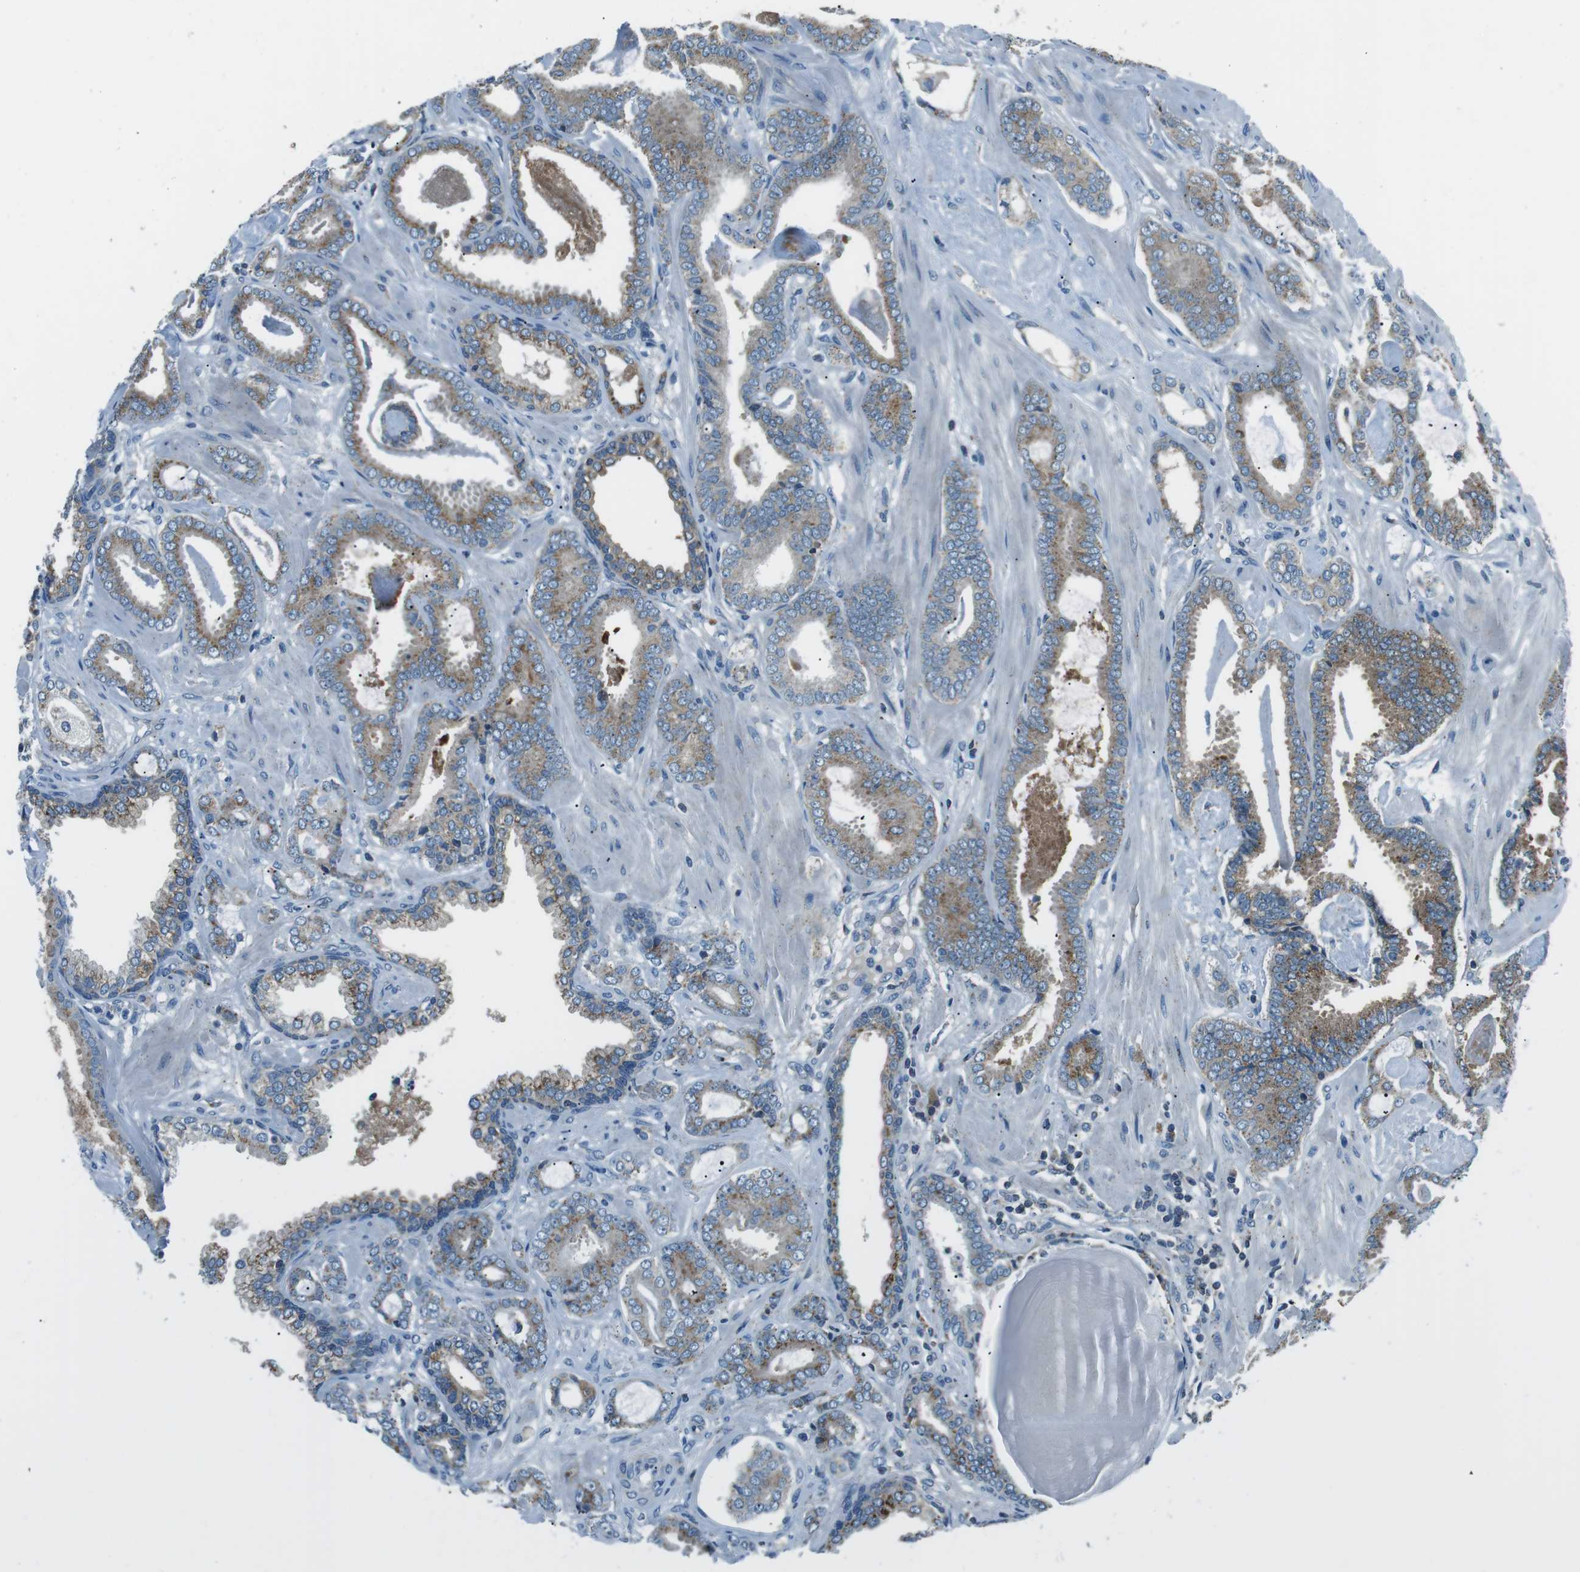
{"staining": {"intensity": "moderate", "quantity": ">75%", "location": "cytoplasmic/membranous"}, "tissue": "prostate cancer", "cell_type": "Tumor cells", "image_type": "cancer", "snomed": [{"axis": "morphology", "description": "Adenocarcinoma, Low grade"}, {"axis": "topography", "description": "Prostate"}], "caption": "Low-grade adenocarcinoma (prostate) stained with immunohistochemistry (IHC) displays moderate cytoplasmic/membranous expression in about >75% of tumor cells.", "gene": "FAM3B", "patient": {"sex": "male", "age": 53}}